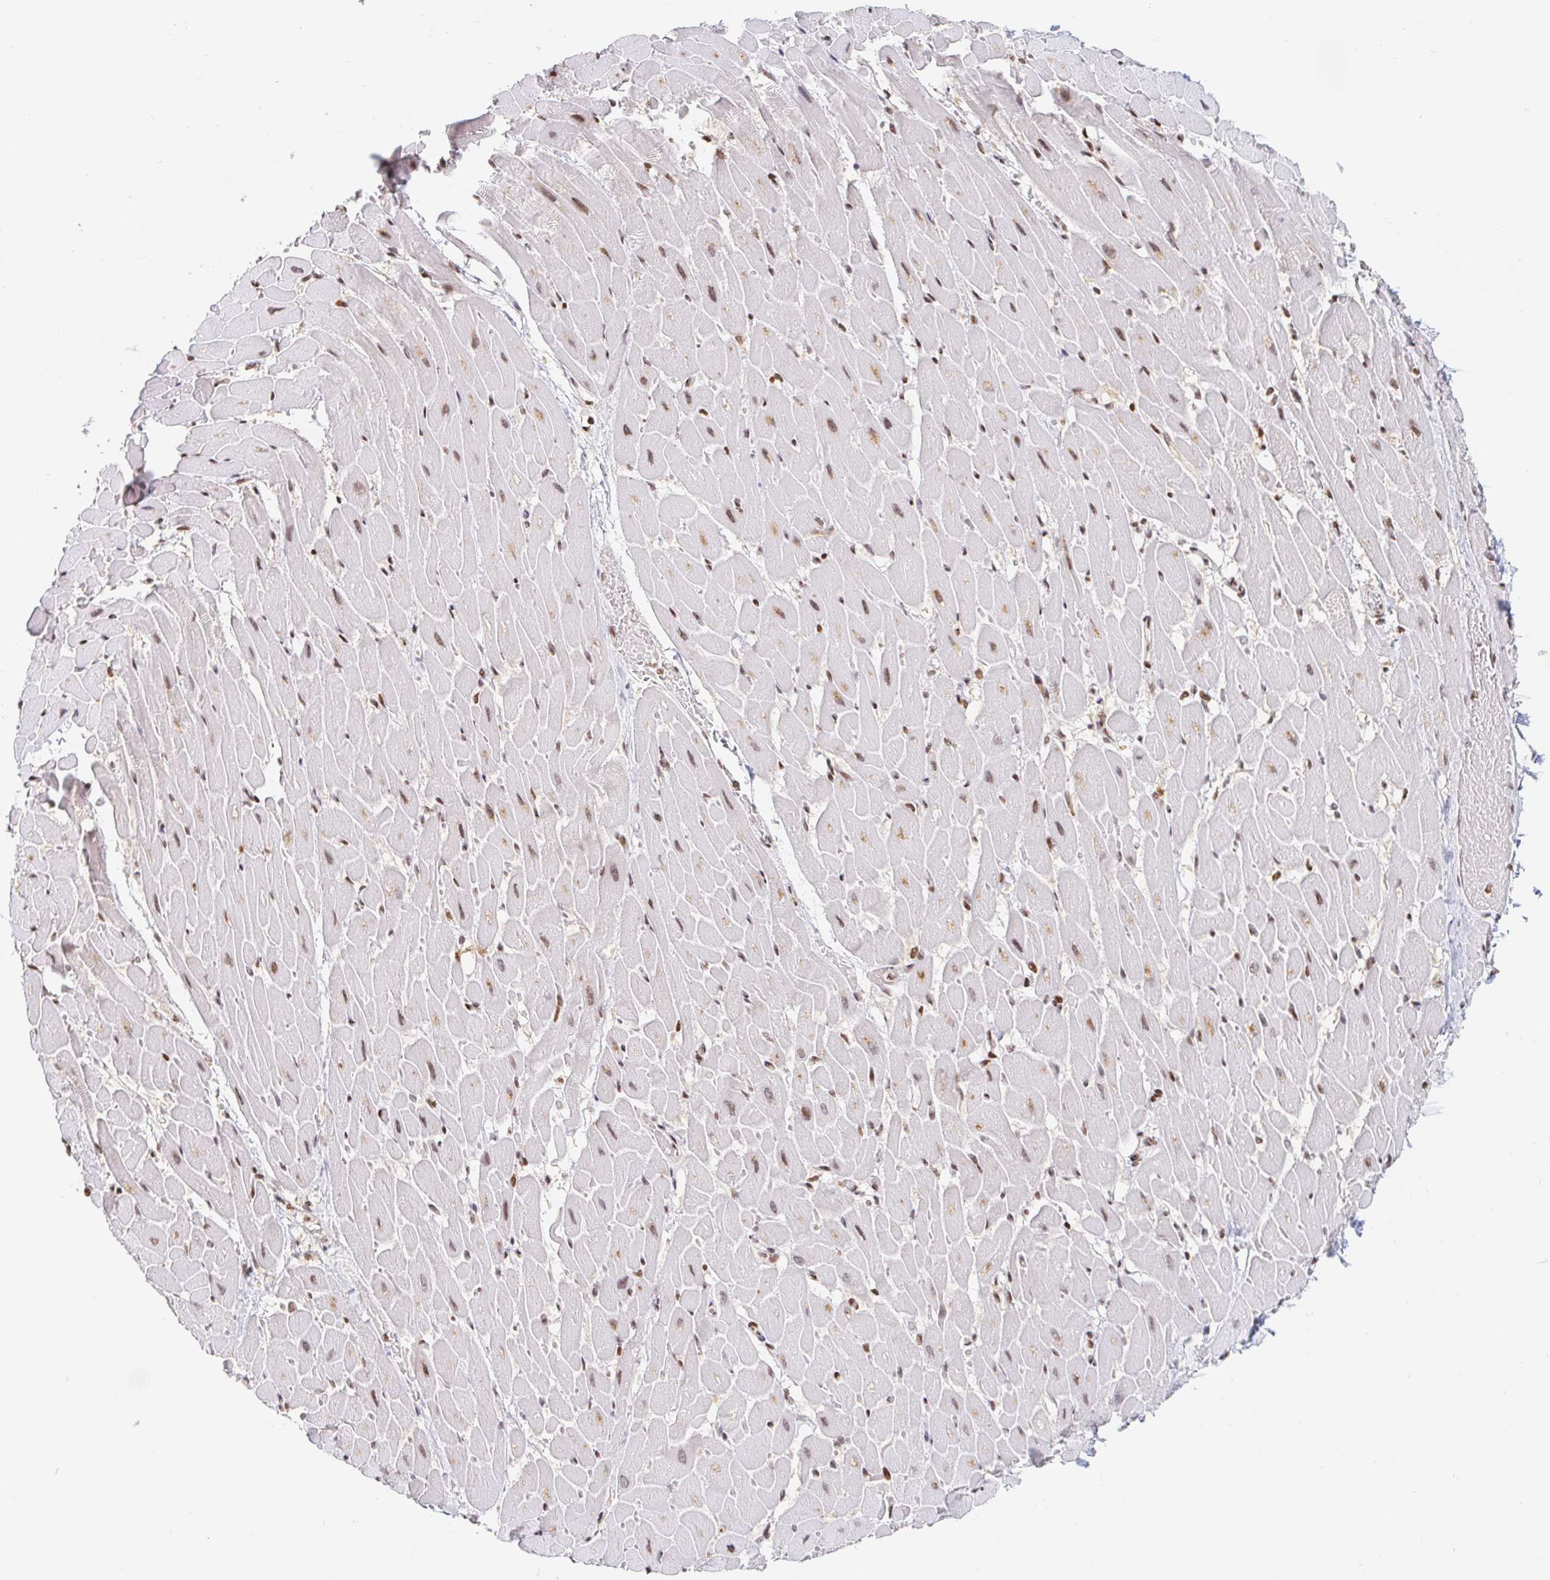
{"staining": {"intensity": "weak", "quantity": ">75%", "location": "cytoplasmic/membranous,nuclear"}, "tissue": "heart muscle", "cell_type": "Cardiomyocytes", "image_type": "normal", "snomed": [{"axis": "morphology", "description": "Normal tissue, NOS"}, {"axis": "topography", "description": "Heart"}], "caption": "This photomicrograph displays immunohistochemistry staining of normal heart muscle, with low weak cytoplasmic/membranous,nuclear staining in approximately >75% of cardiomyocytes.", "gene": "HOXC10", "patient": {"sex": "male", "age": 37}}